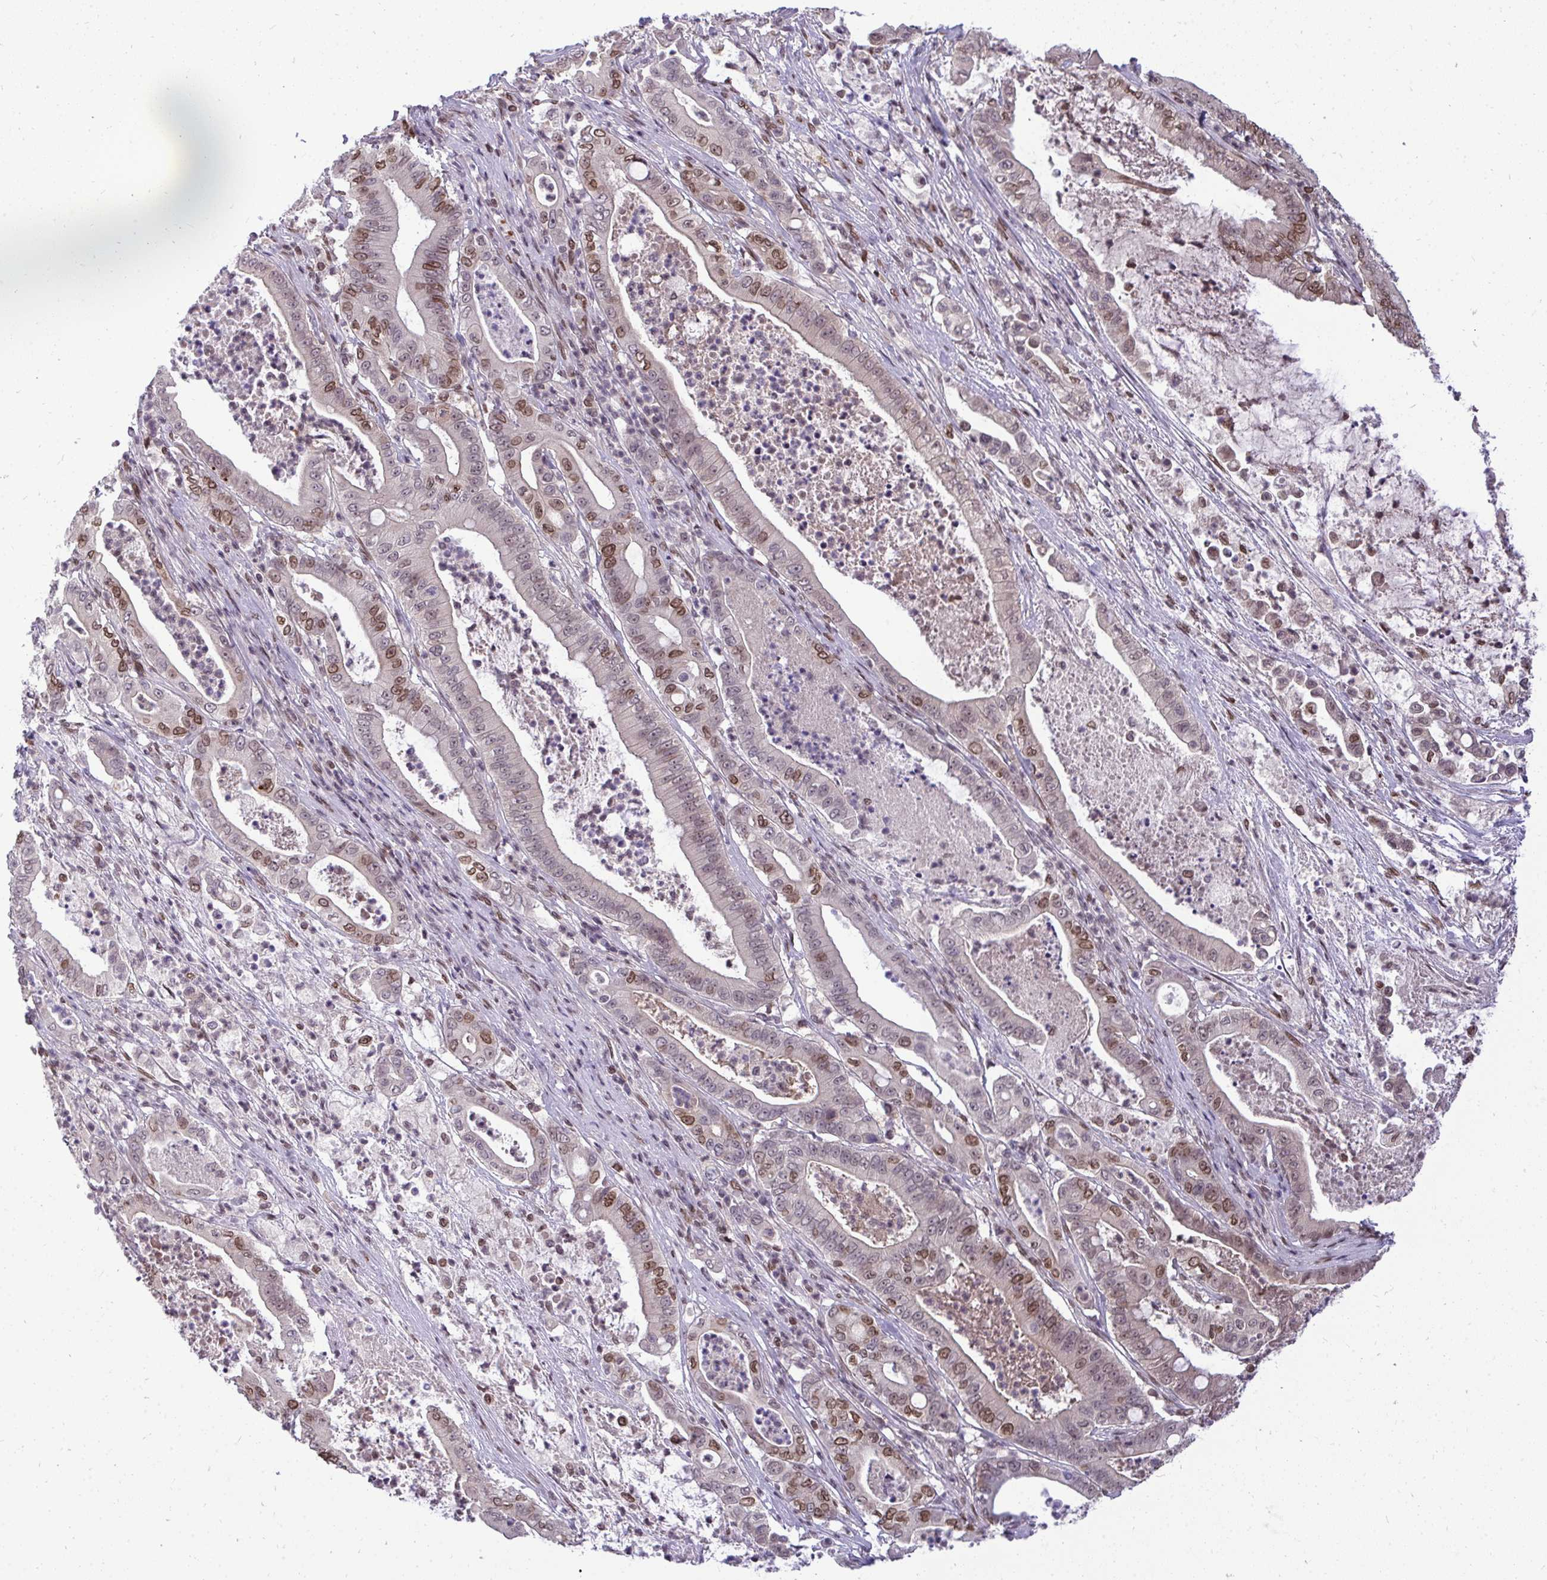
{"staining": {"intensity": "moderate", "quantity": "25%-75%", "location": "nuclear"}, "tissue": "pancreatic cancer", "cell_type": "Tumor cells", "image_type": "cancer", "snomed": [{"axis": "morphology", "description": "Adenocarcinoma, NOS"}, {"axis": "topography", "description": "Pancreas"}], "caption": "A medium amount of moderate nuclear staining is appreciated in about 25%-75% of tumor cells in adenocarcinoma (pancreatic) tissue. Nuclei are stained in blue.", "gene": "JPT1", "patient": {"sex": "male", "age": 71}}